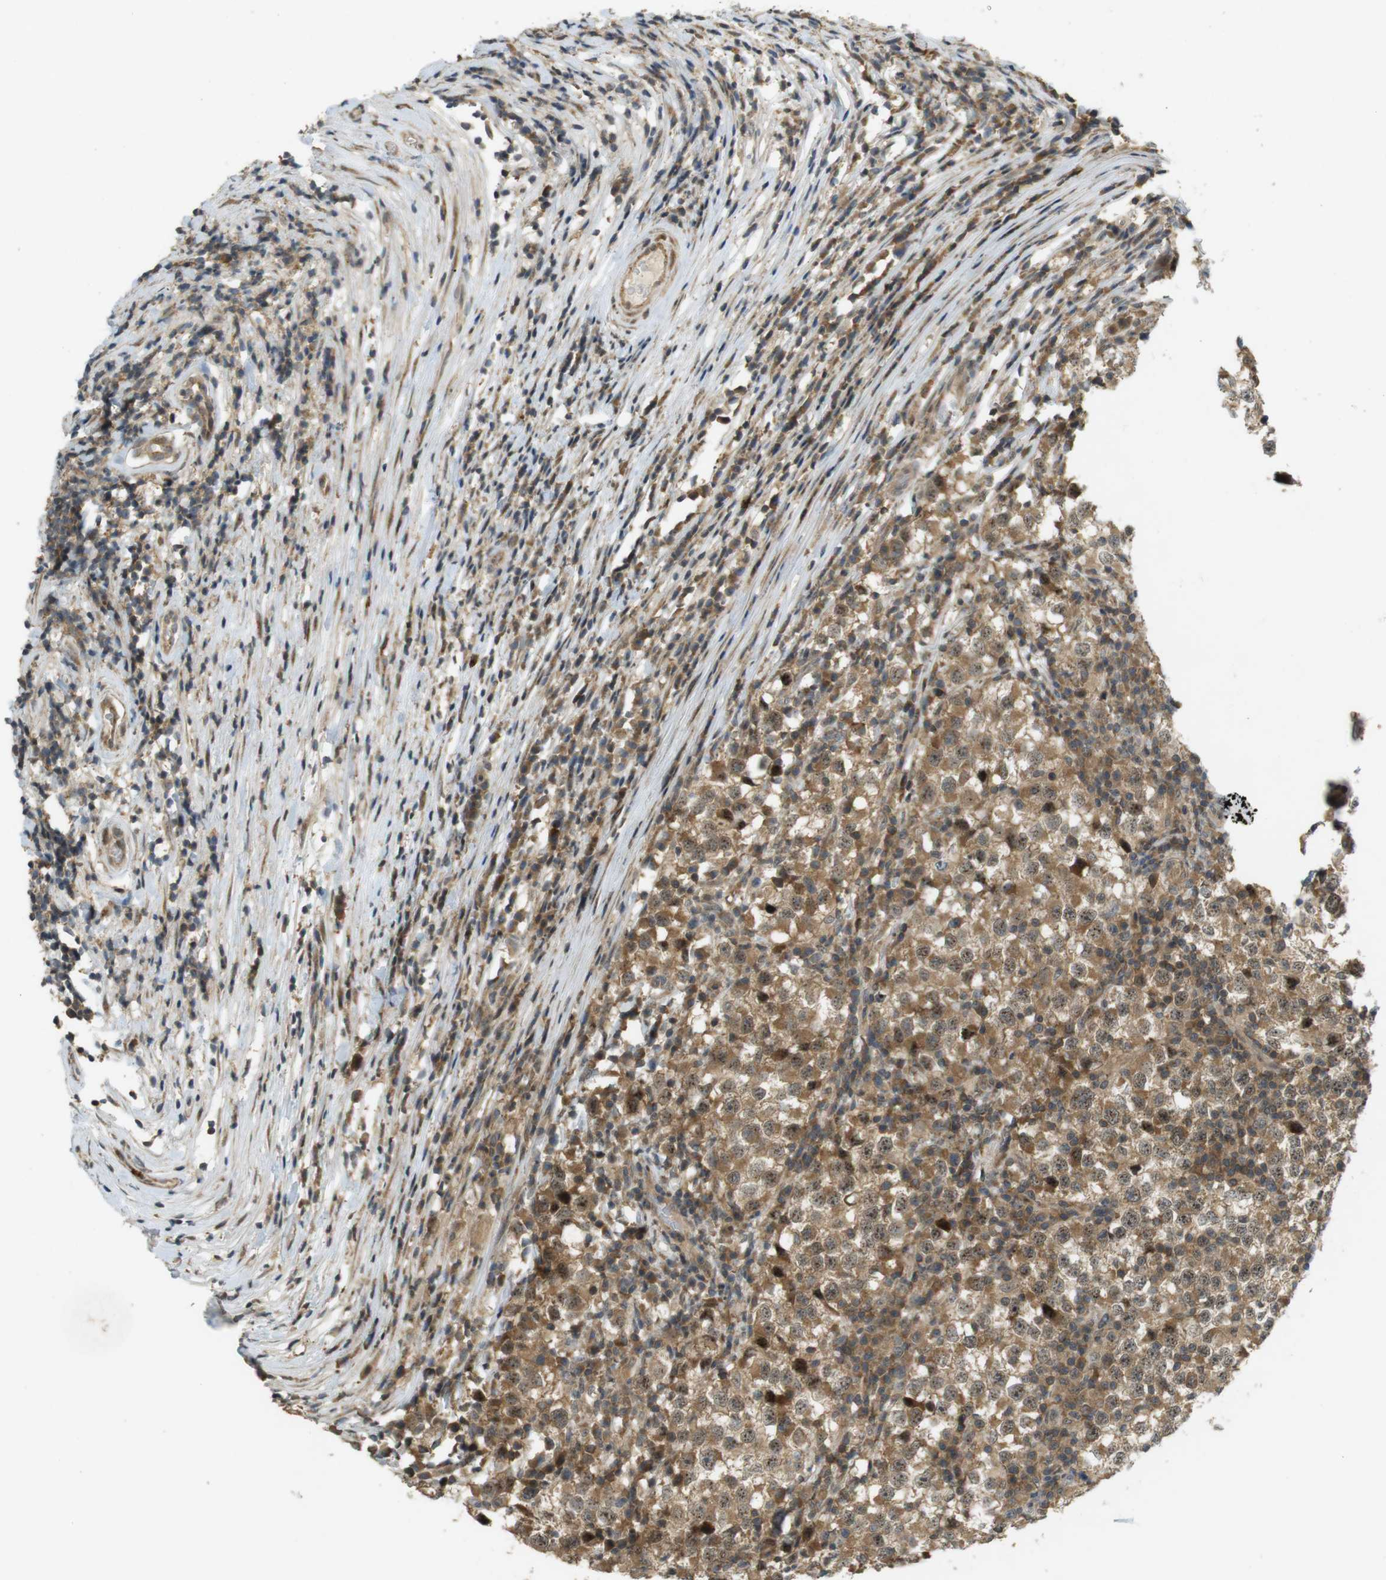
{"staining": {"intensity": "moderate", "quantity": ">75%", "location": "cytoplasmic/membranous,nuclear"}, "tissue": "testis cancer", "cell_type": "Tumor cells", "image_type": "cancer", "snomed": [{"axis": "morphology", "description": "Seminoma, NOS"}, {"axis": "topography", "description": "Testis"}], "caption": "Immunohistochemical staining of human testis seminoma shows moderate cytoplasmic/membranous and nuclear protein positivity in about >75% of tumor cells.", "gene": "TMX3", "patient": {"sex": "male", "age": 65}}